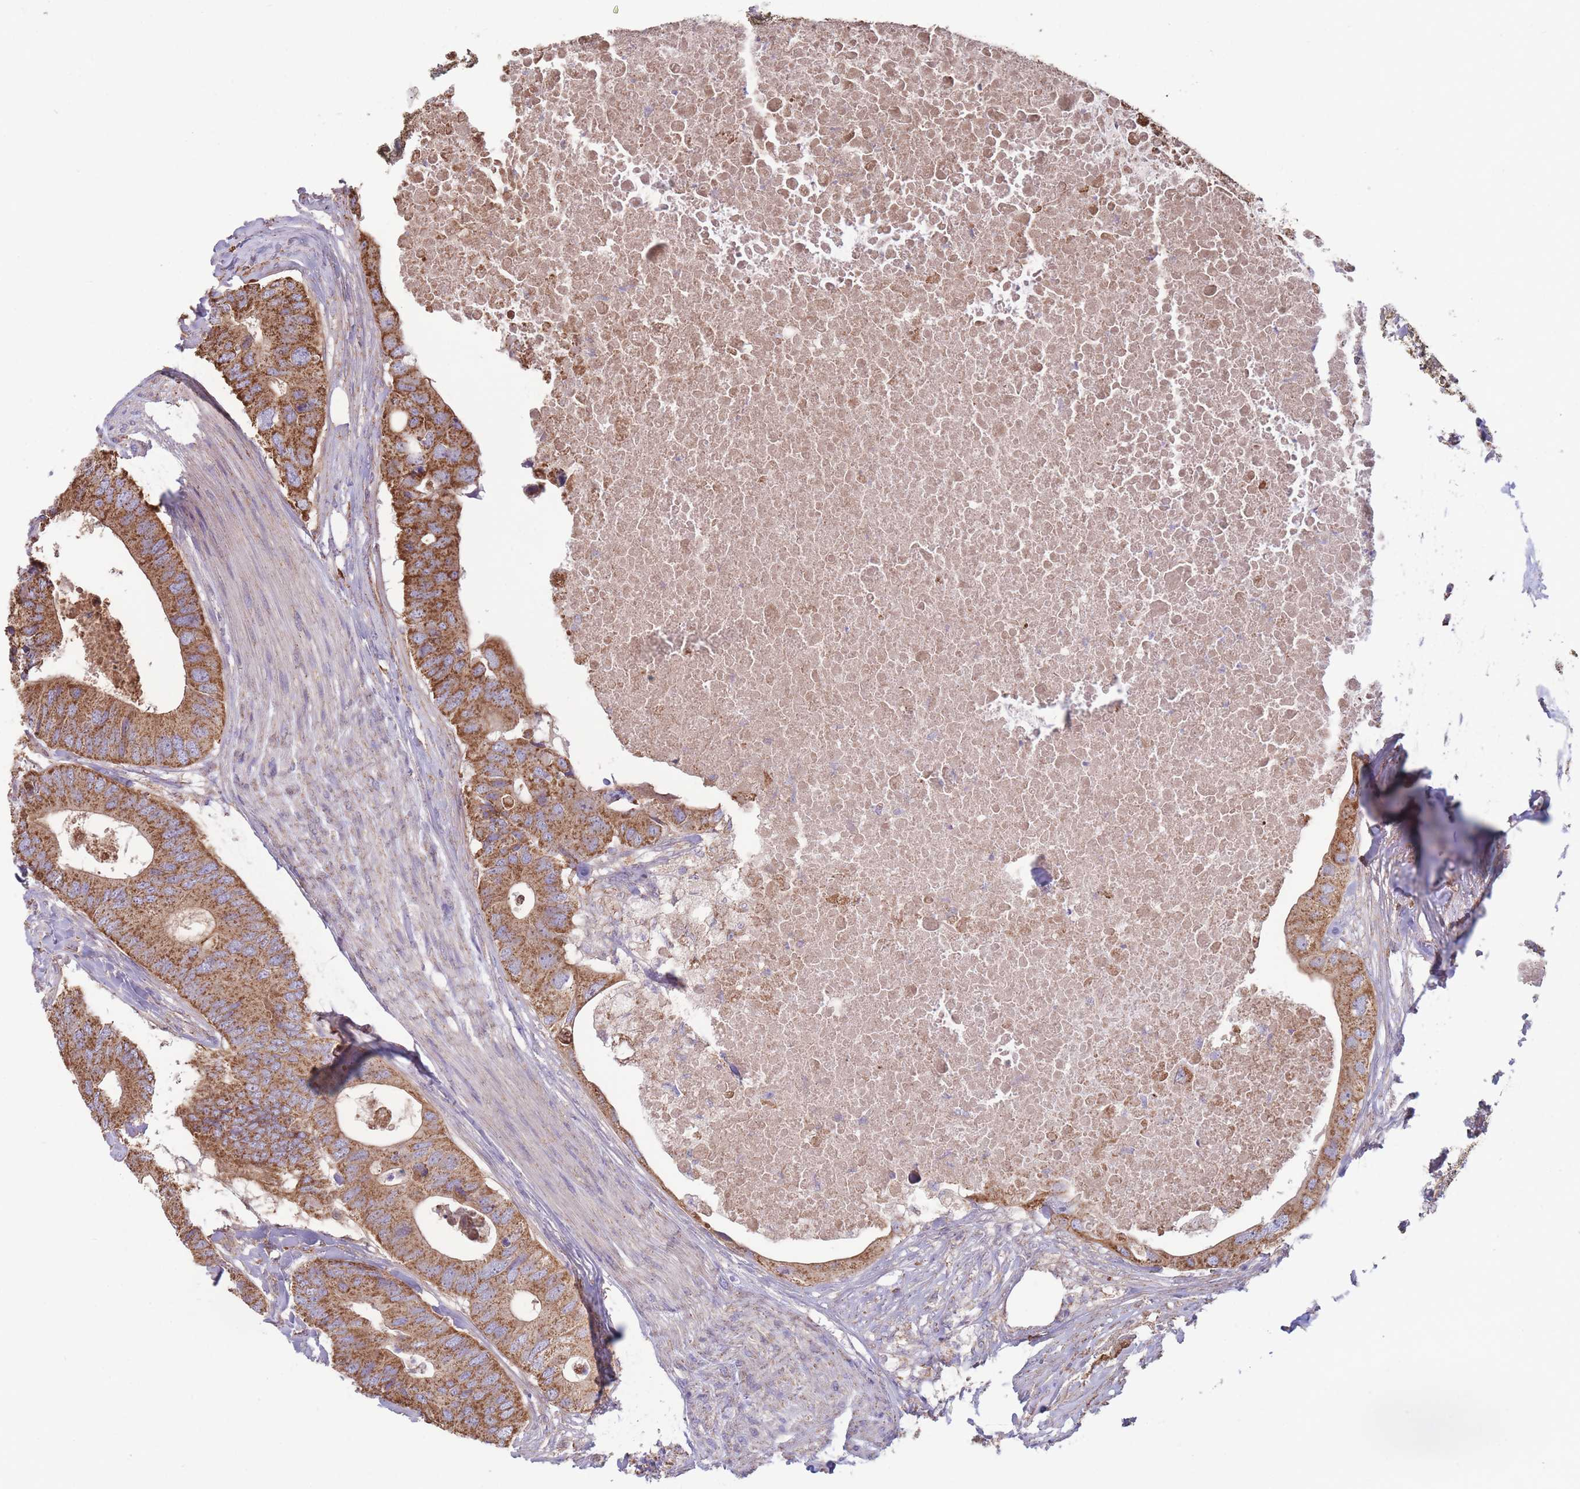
{"staining": {"intensity": "strong", "quantity": ">75%", "location": "cytoplasmic/membranous"}, "tissue": "colorectal cancer", "cell_type": "Tumor cells", "image_type": "cancer", "snomed": [{"axis": "morphology", "description": "Adenocarcinoma, NOS"}, {"axis": "topography", "description": "Colon"}], "caption": "IHC histopathology image of adenocarcinoma (colorectal) stained for a protein (brown), which displays high levels of strong cytoplasmic/membranous positivity in approximately >75% of tumor cells.", "gene": "KIF16B", "patient": {"sex": "male", "age": 71}}